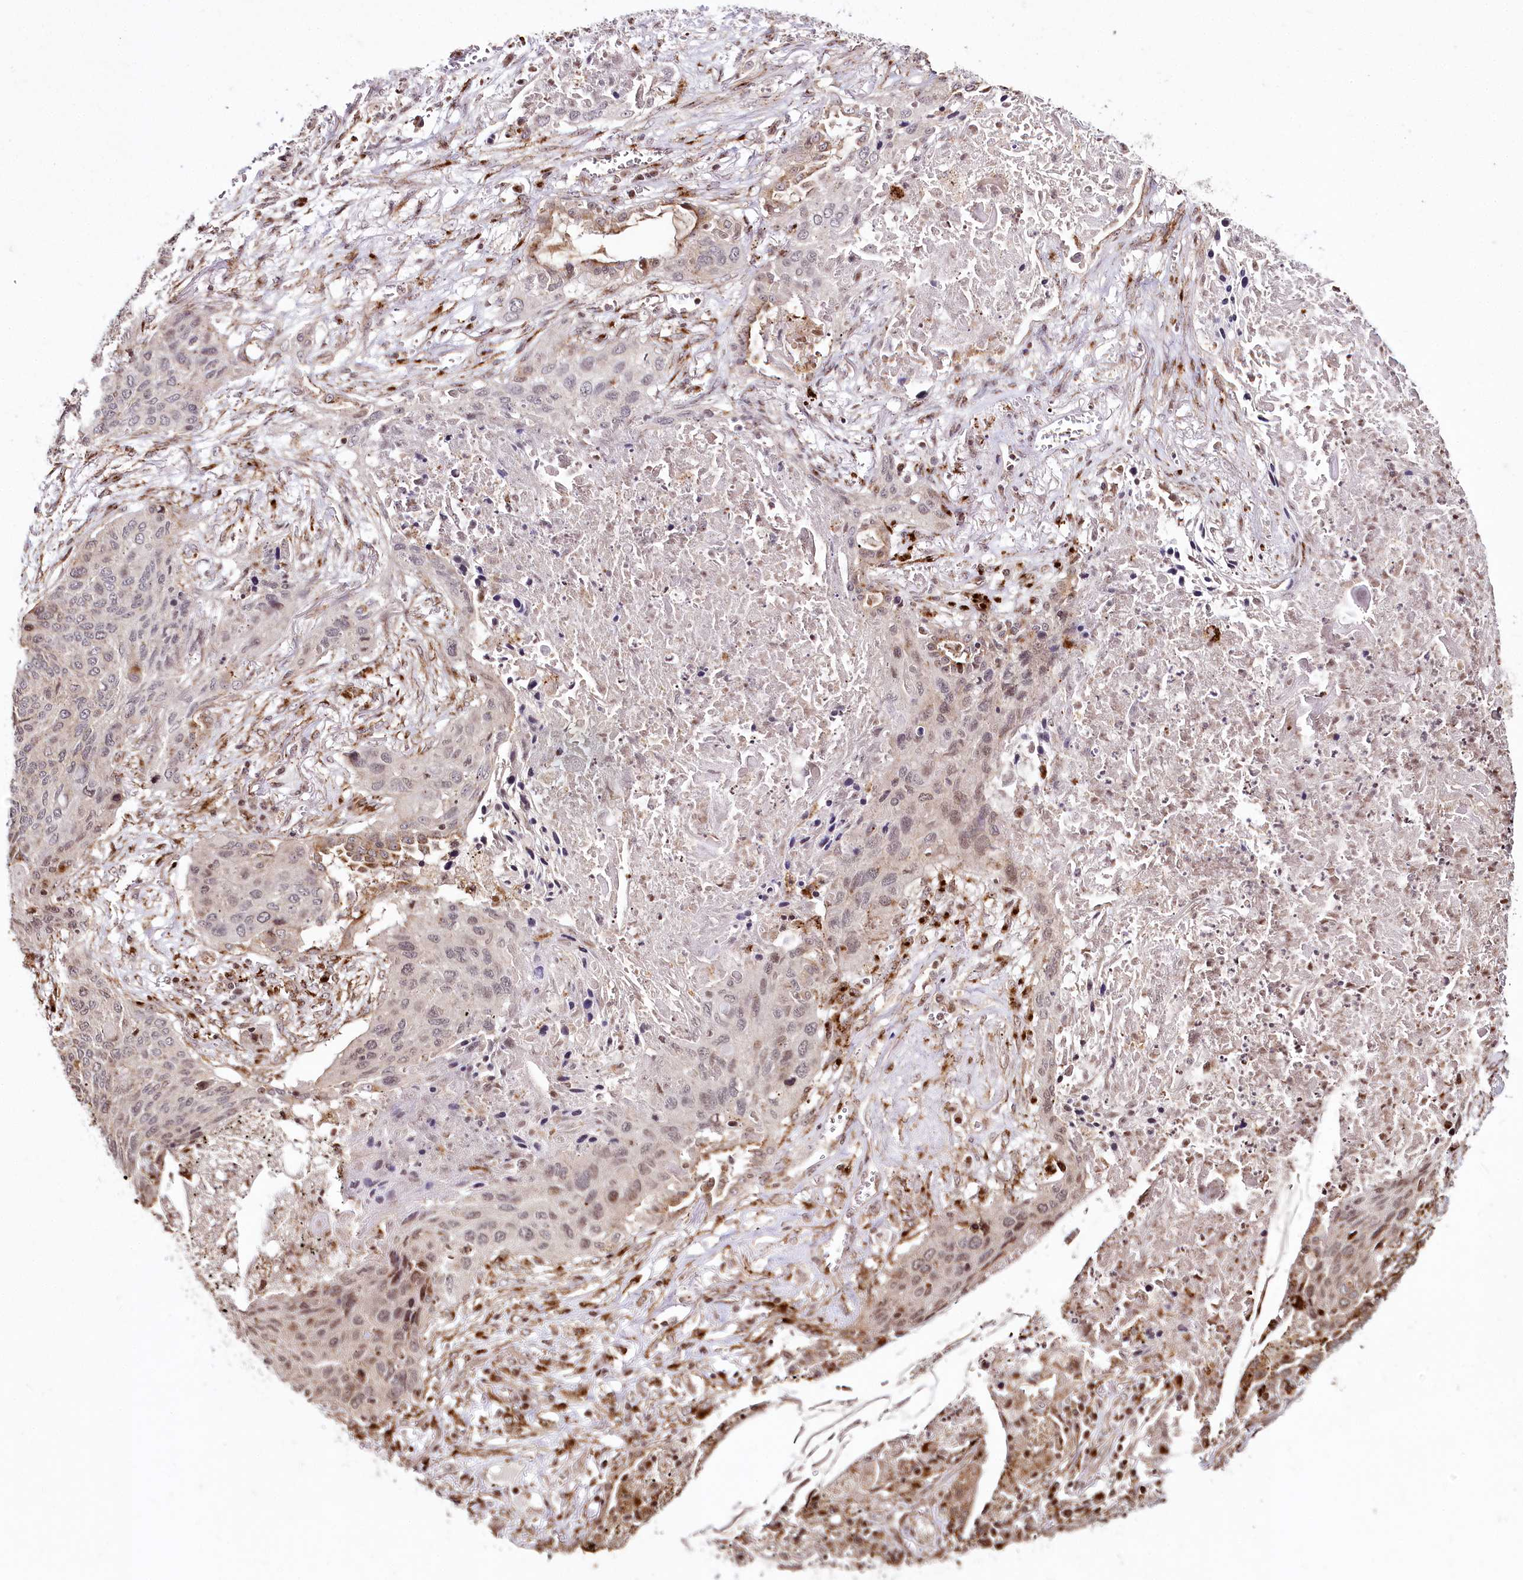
{"staining": {"intensity": "weak", "quantity": "<25%", "location": "nuclear"}, "tissue": "lung cancer", "cell_type": "Tumor cells", "image_type": "cancer", "snomed": [{"axis": "morphology", "description": "Squamous cell carcinoma, NOS"}, {"axis": "topography", "description": "Lung"}], "caption": "Tumor cells show no significant positivity in lung squamous cell carcinoma.", "gene": "HOXC8", "patient": {"sex": "female", "age": 63}}